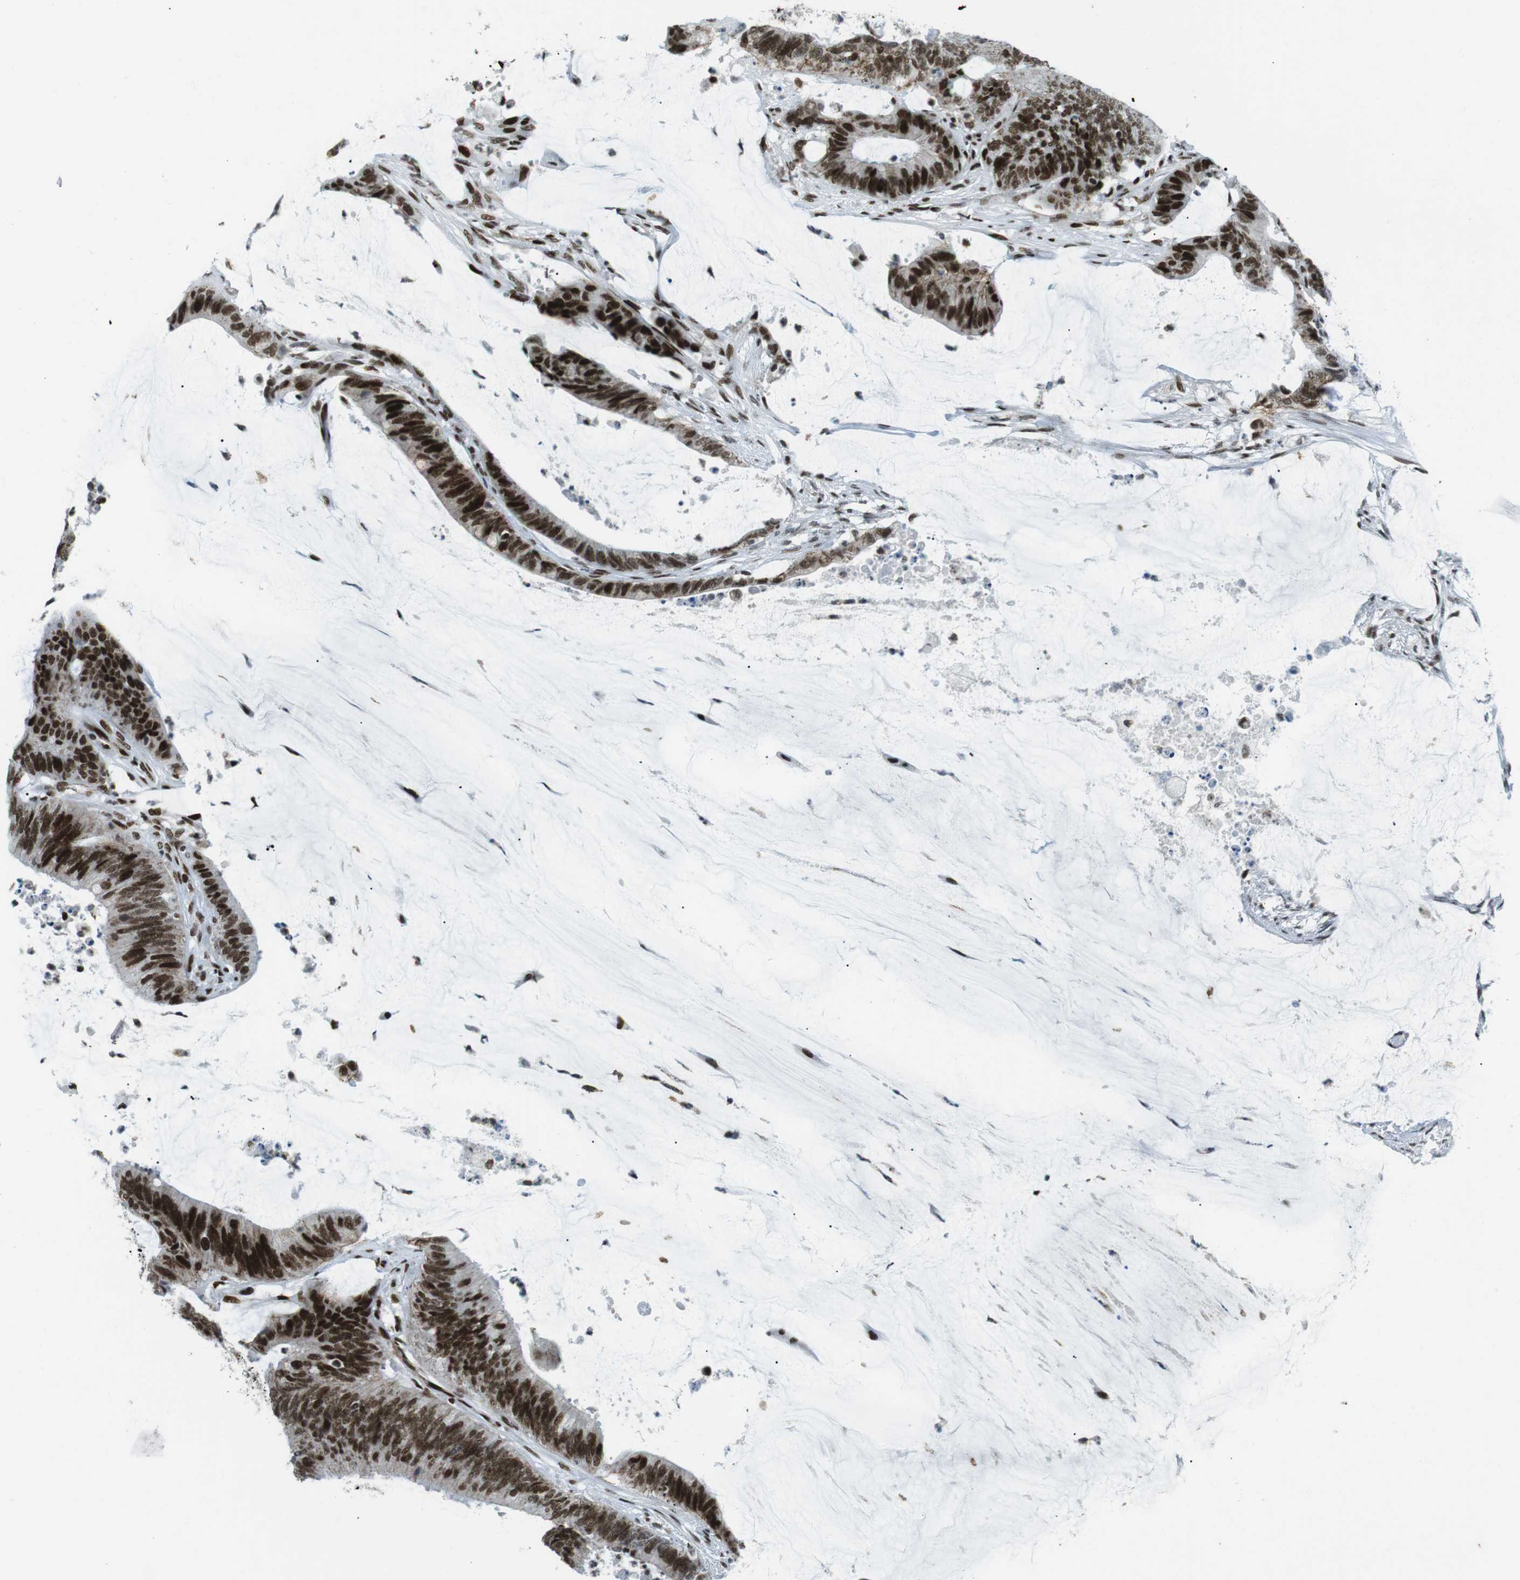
{"staining": {"intensity": "strong", "quantity": ">75%", "location": "nuclear"}, "tissue": "colorectal cancer", "cell_type": "Tumor cells", "image_type": "cancer", "snomed": [{"axis": "morphology", "description": "Adenocarcinoma, NOS"}, {"axis": "topography", "description": "Rectum"}], "caption": "Strong nuclear expression is identified in about >75% of tumor cells in colorectal adenocarcinoma. The protein of interest is shown in brown color, while the nuclei are stained blue.", "gene": "ARID1A", "patient": {"sex": "female", "age": 66}}